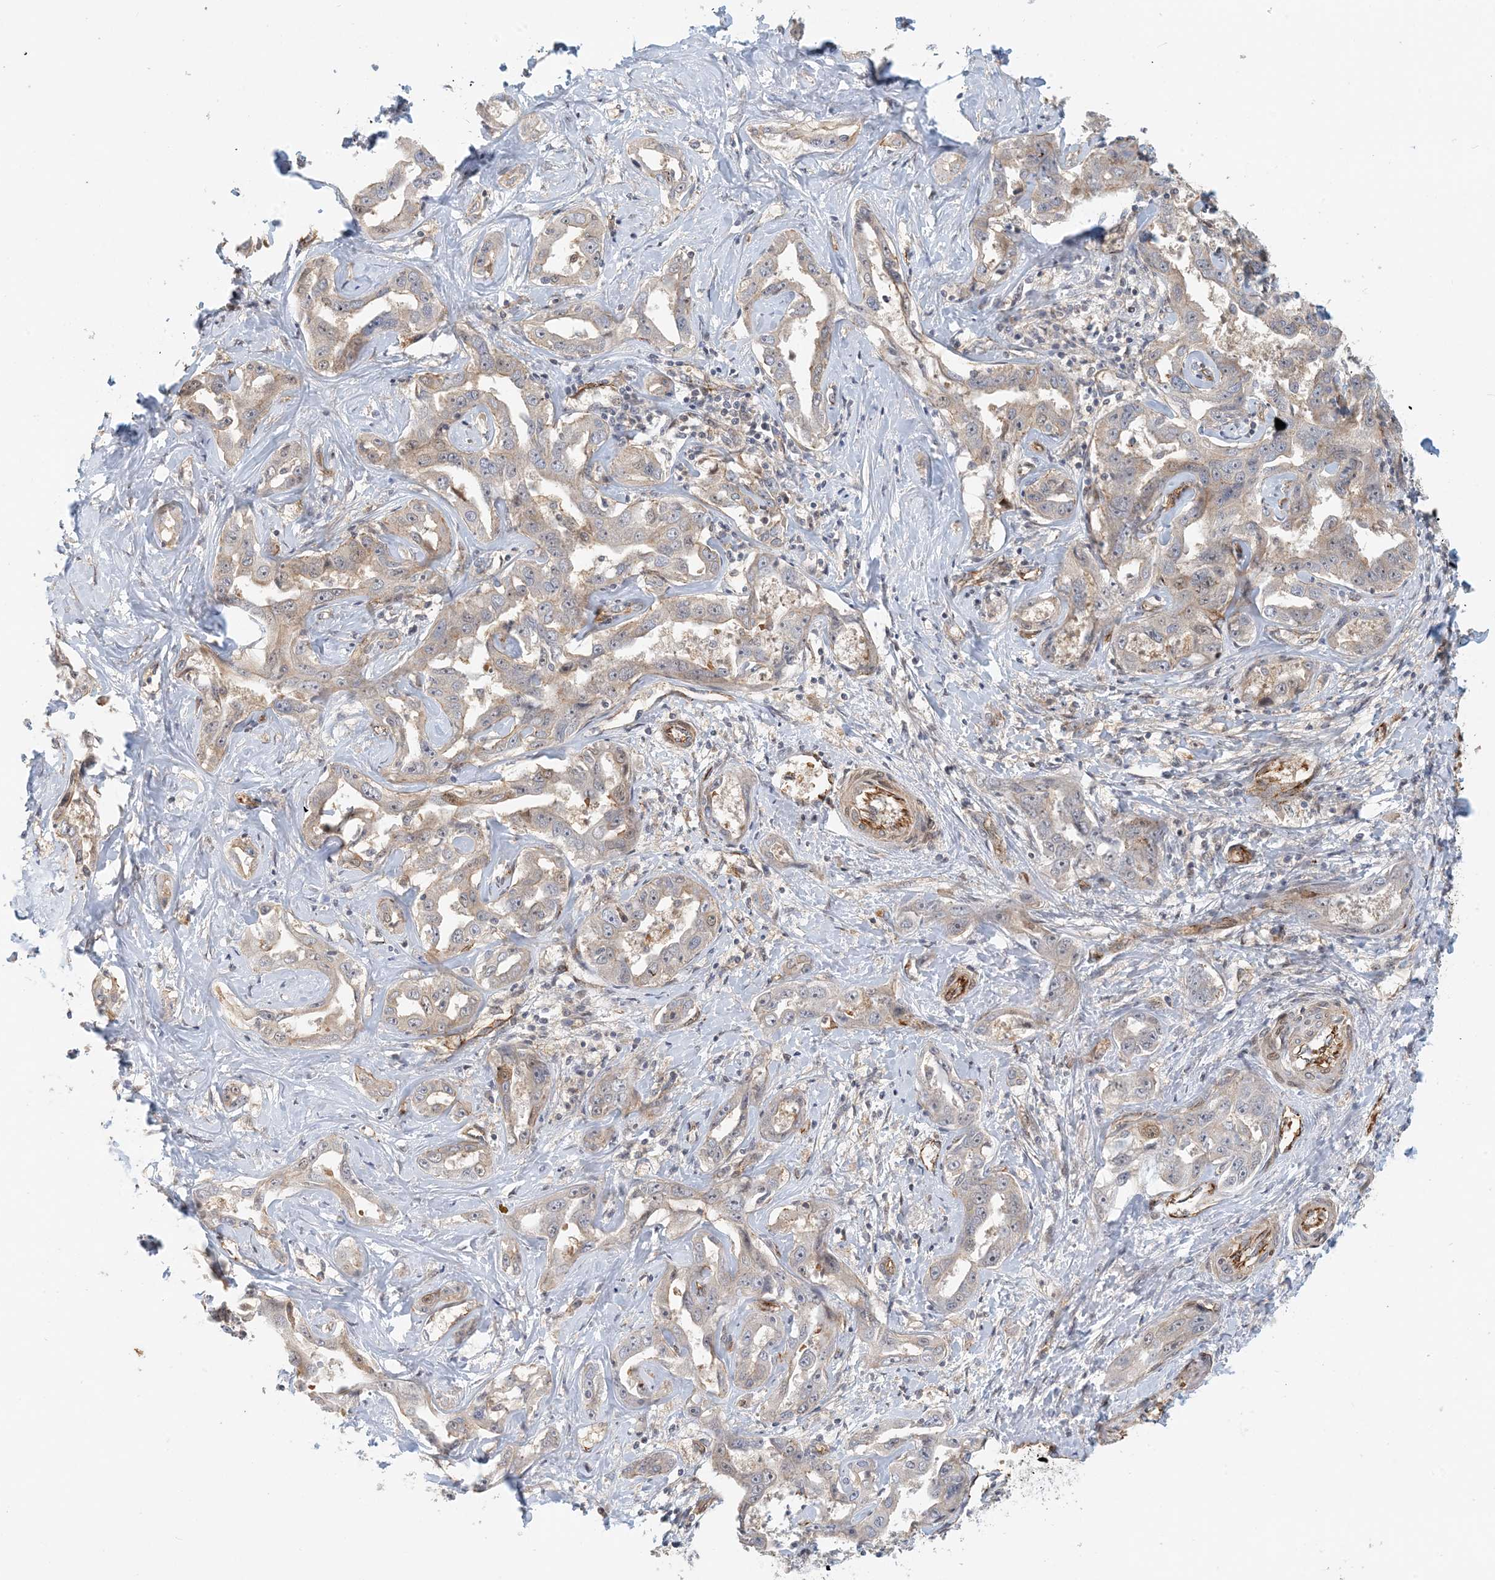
{"staining": {"intensity": "negative", "quantity": "none", "location": "none"}, "tissue": "liver cancer", "cell_type": "Tumor cells", "image_type": "cancer", "snomed": [{"axis": "morphology", "description": "Cholangiocarcinoma"}, {"axis": "topography", "description": "Liver"}], "caption": "The photomicrograph displays no significant positivity in tumor cells of liver cancer (cholangiocarcinoma).", "gene": "MAPKBP1", "patient": {"sex": "male", "age": 59}}